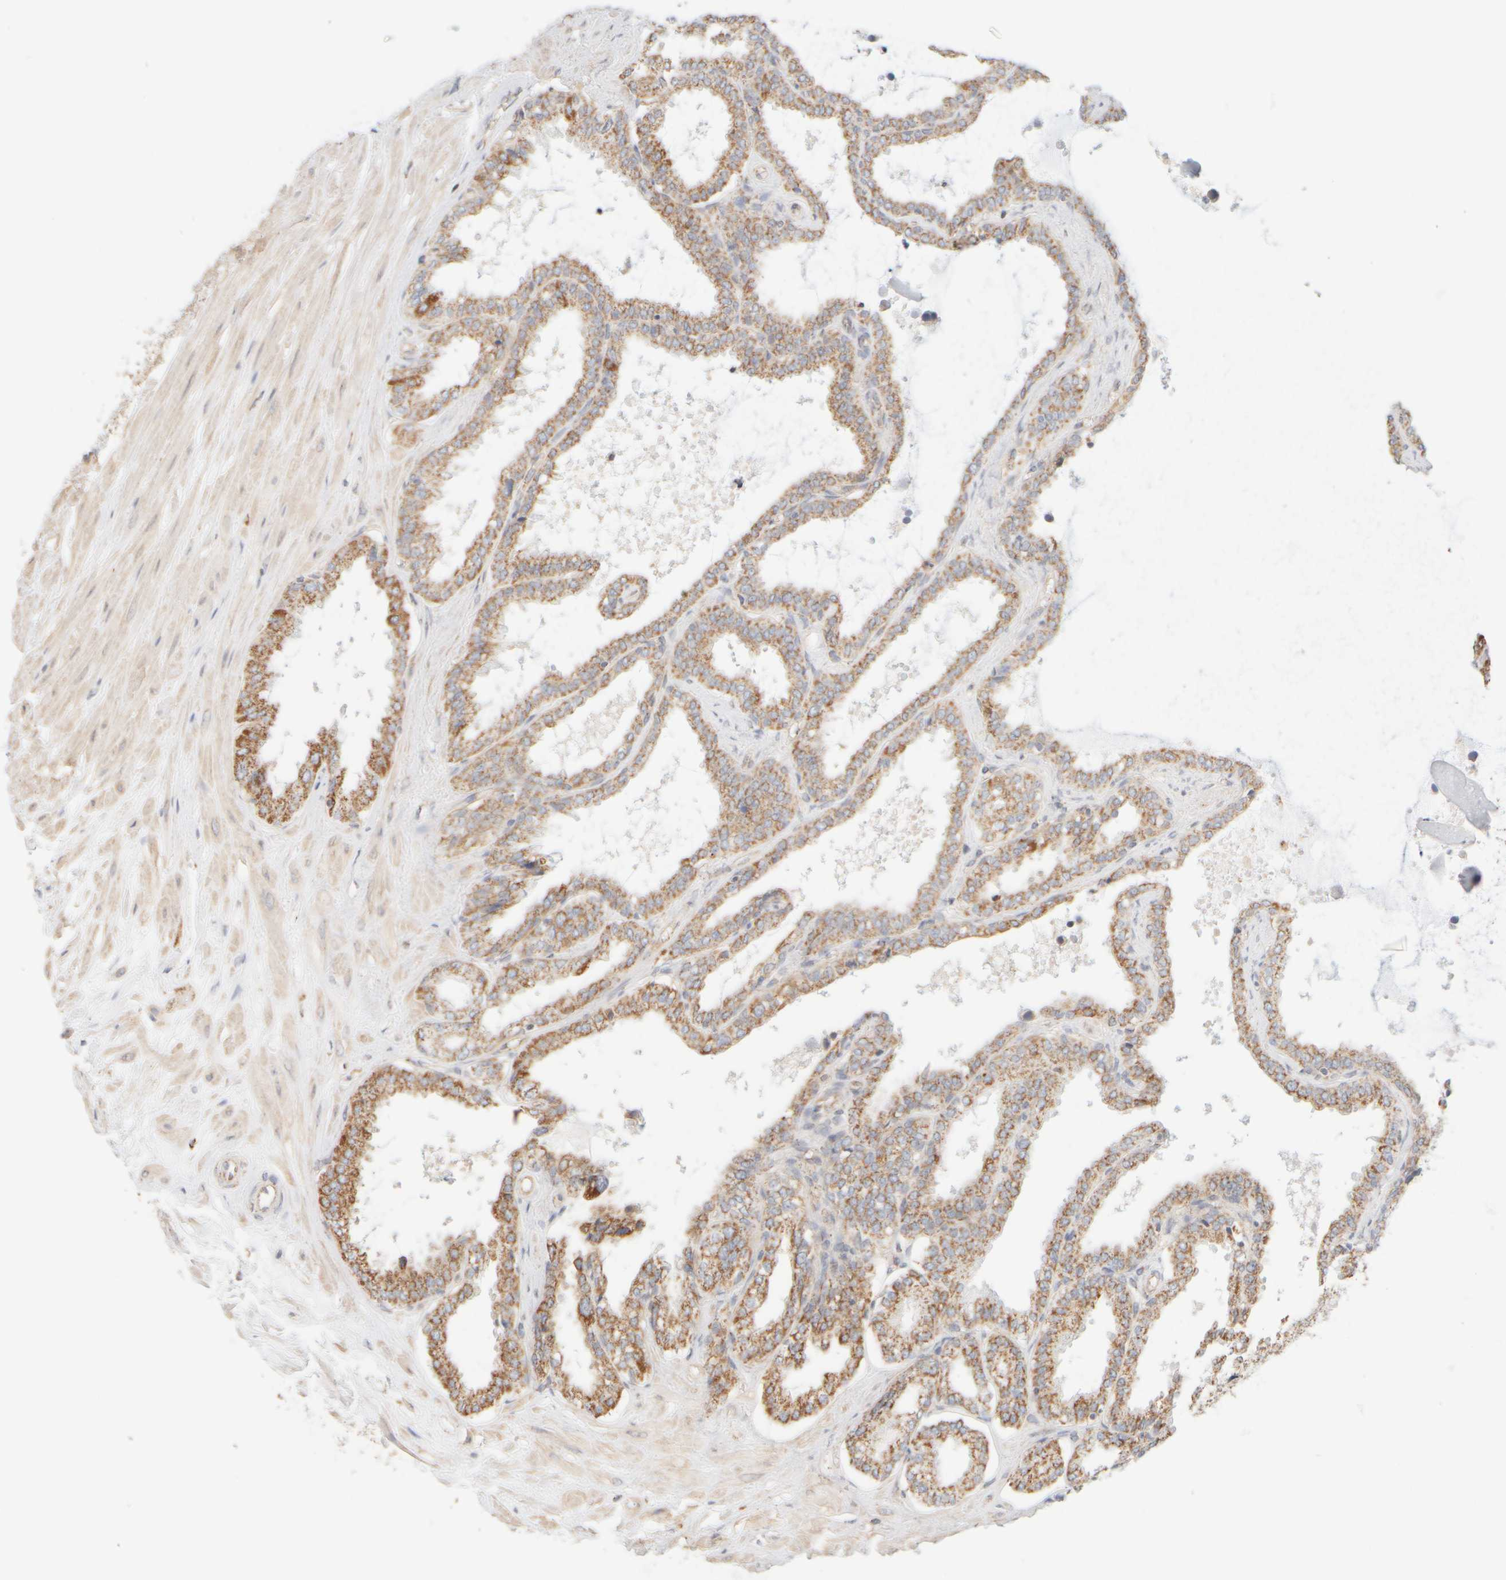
{"staining": {"intensity": "moderate", "quantity": ">75%", "location": "cytoplasmic/membranous"}, "tissue": "seminal vesicle", "cell_type": "Glandular cells", "image_type": "normal", "snomed": [{"axis": "morphology", "description": "Normal tissue, NOS"}, {"axis": "topography", "description": "Seminal veicle"}], "caption": "Moderate cytoplasmic/membranous positivity for a protein is appreciated in about >75% of glandular cells of benign seminal vesicle using immunohistochemistry.", "gene": "APBB2", "patient": {"sex": "male", "age": 46}}